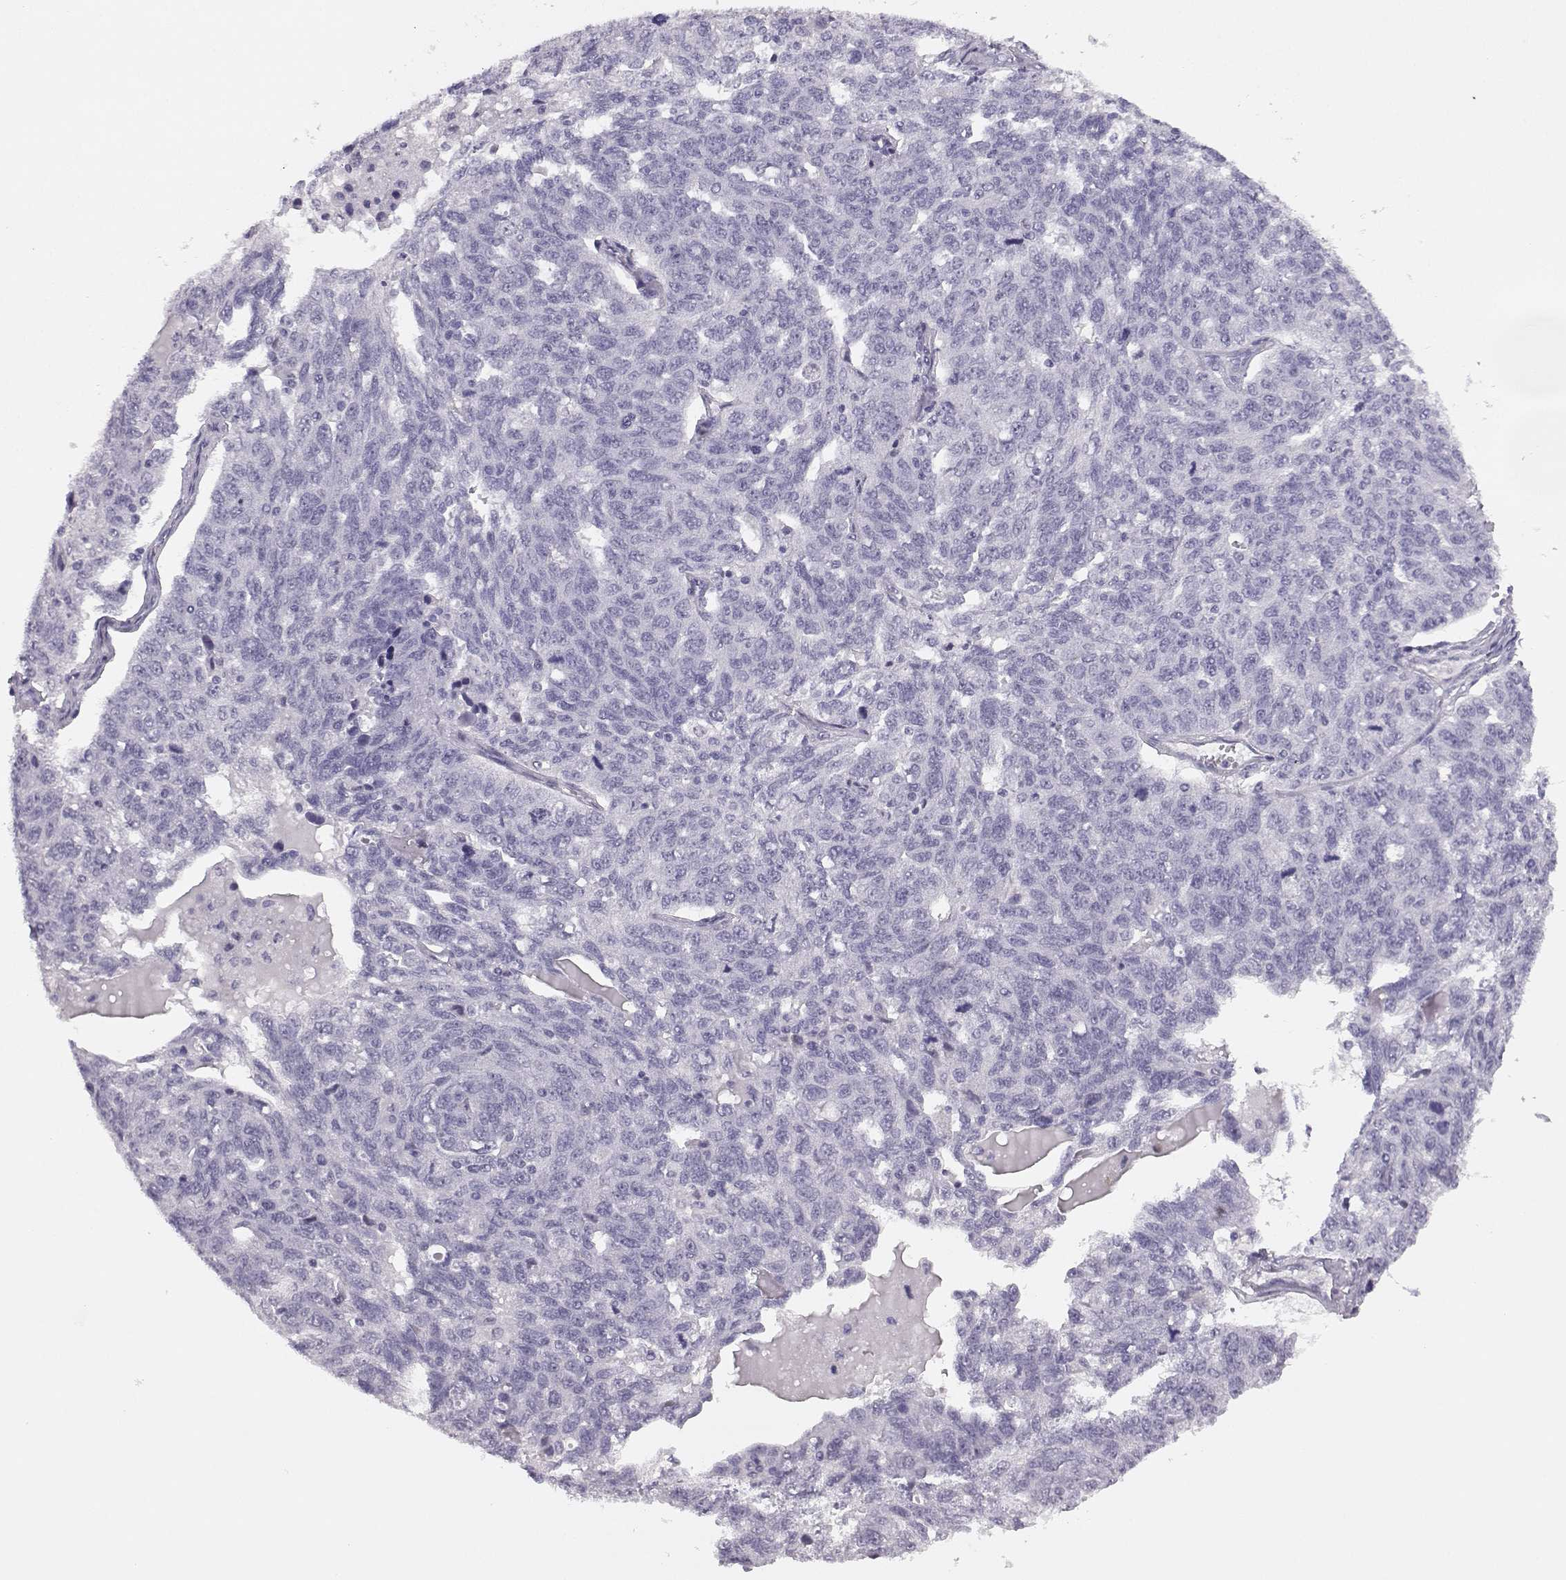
{"staining": {"intensity": "negative", "quantity": "none", "location": "none"}, "tissue": "ovarian cancer", "cell_type": "Tumor cells", "image_type": "cancer", "snomed": [{"axis": "morphology", "description": "Cystadenocarcinoma, serous, NOS"}, {"axis": "topography", "description": "Ovary"}], "caption": "Ovarian cancer was stained to show a protein in brown. There is no significant staining in tumor cells.", "gene": "BFSP2", "patient": {"sex": "female", "age": 71}}